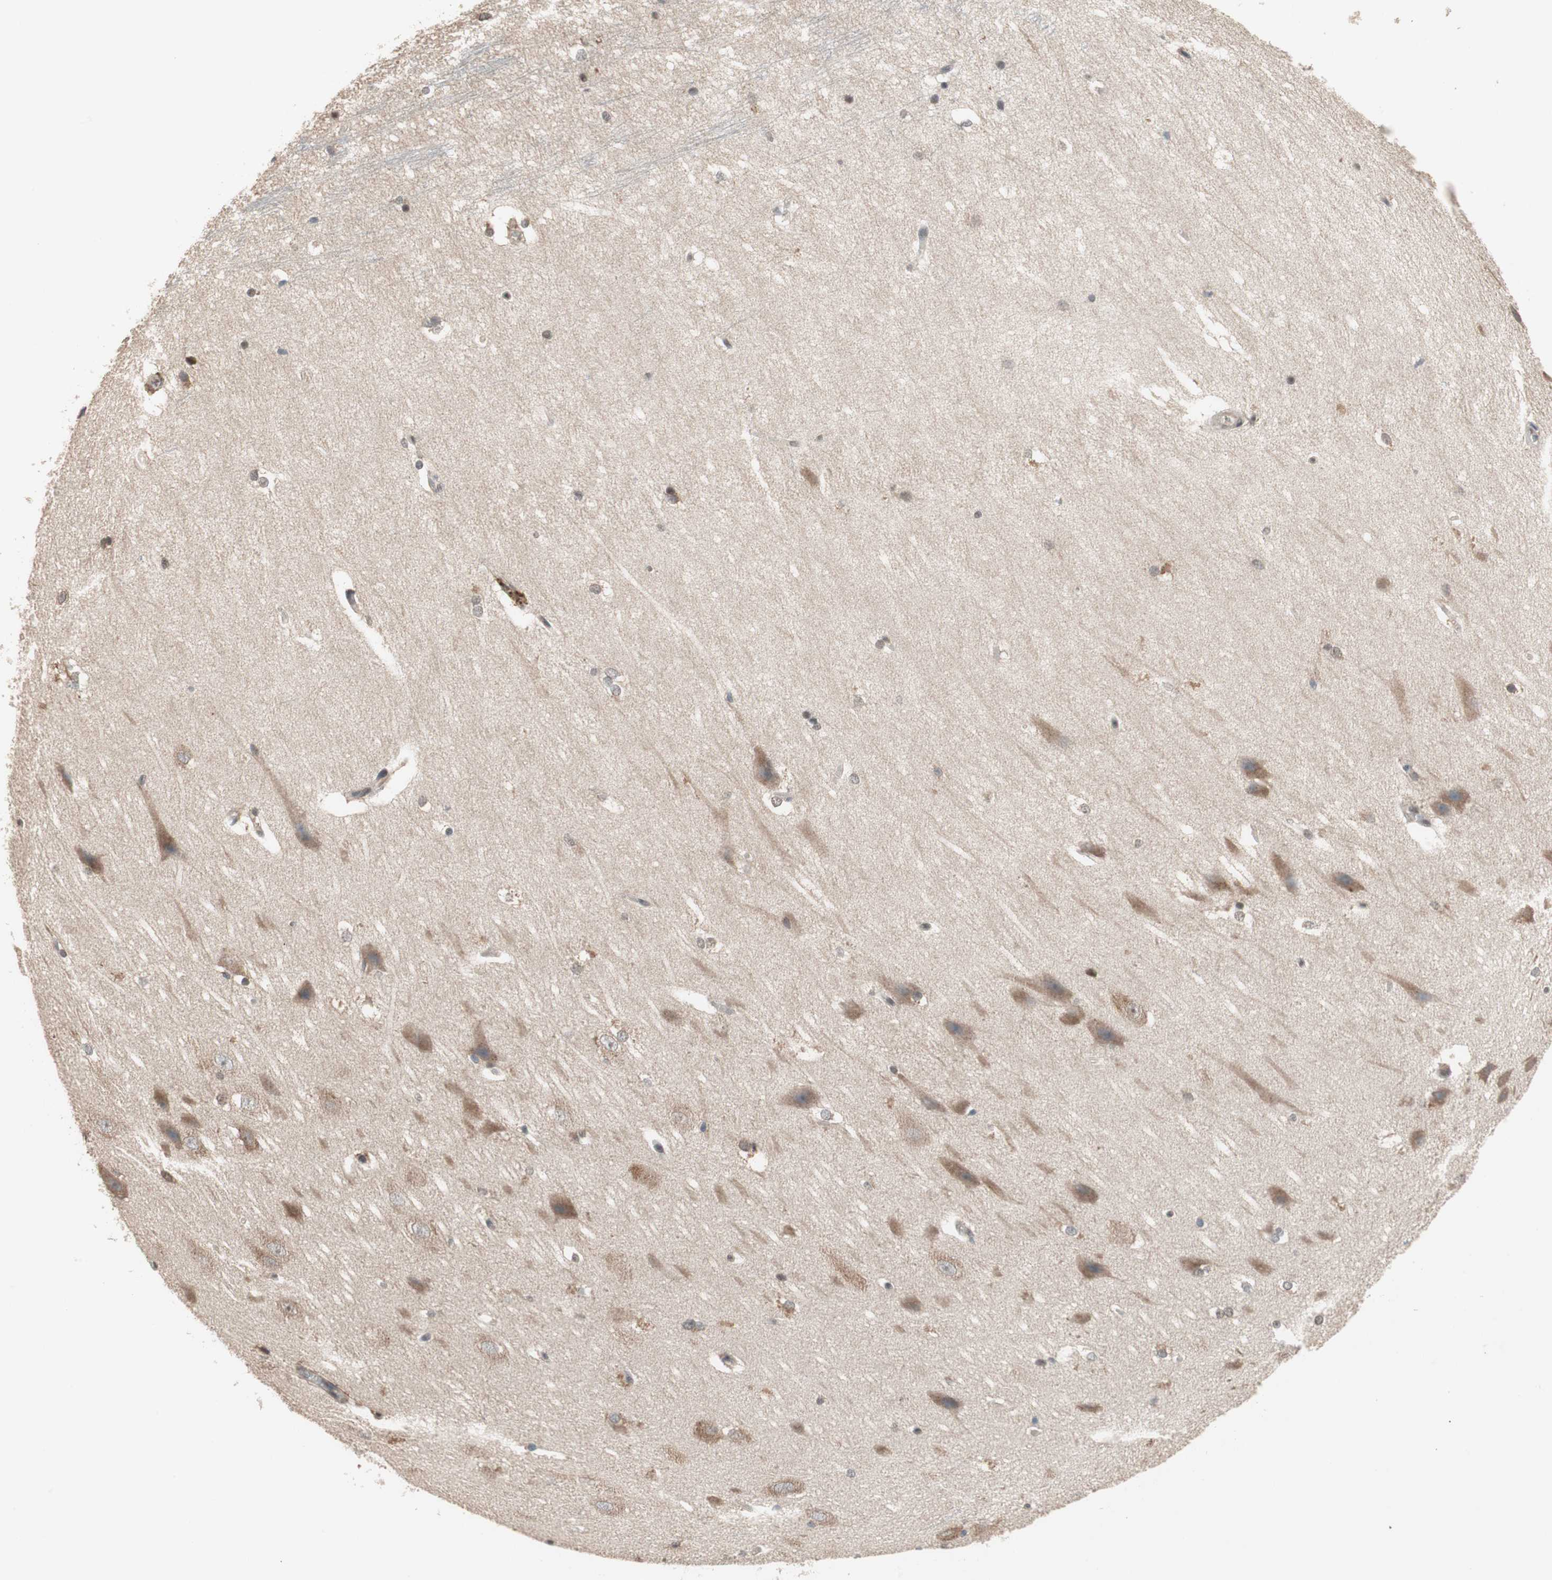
{"staining": {"intensity": "moderate", "quantity": ">75%", "location": "cytoplasmic/membranous,nuclear"}, "tissue": "hippocampus", "cell_type": "Glial cells", "image_type": "normal", "snomed": [{"axis": "morphology", "description": "Normal tissue, NOS"}, {"axis": "topography", "description": "Hippocampus"}], "caption": "Brown immunohistochemical staining in normal human hippocampus demonstrates moderate cytoplasmic/membranous,nuclear positivity in about >75% of glial cells.", "gene": "GART", "patient": {"sex": "female", "age": 19}}